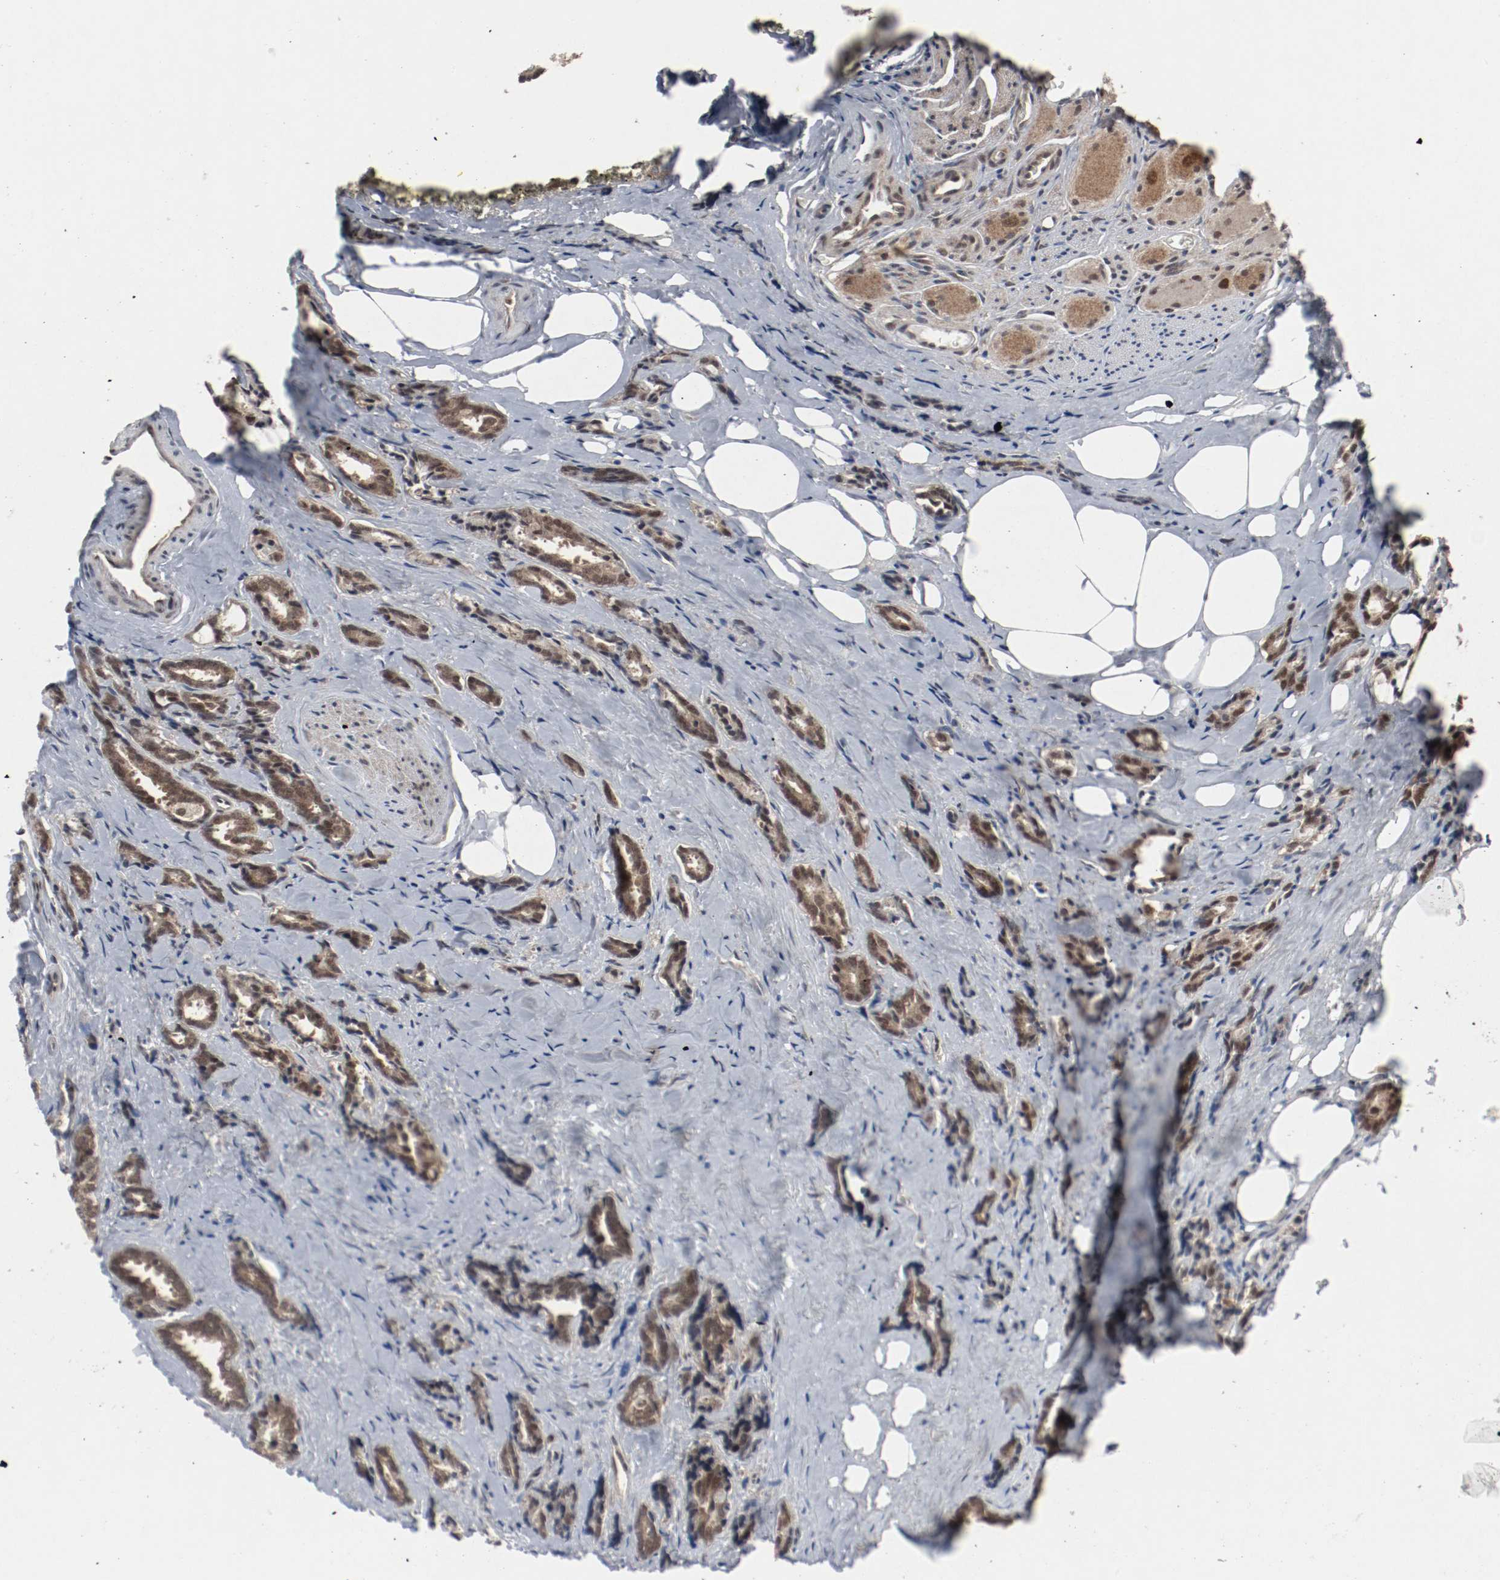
{"staining": {"intensity": "moderate", "quantity": ">75%", "location": "cytoplasmic/membranous,nuclear"}, "tissue": "prostate cancer", "cell_type": "Tumor cells", "image_type": "cancer", "snomed": [{"axis": "morphology", "description": "Adenocarcinoma, High grade"}, {"axis": "topography", "description": "Prostate"}], "caption": "Prostate adenocarcinoma (high-grade) stained for a protein (brown) displays moderate cytoplasmic/membranous and nuclear positive expression in approximately >75% of tumor cells.", "gene": "CSNK2B", "patient": {"sex": "male", "age": 67}}